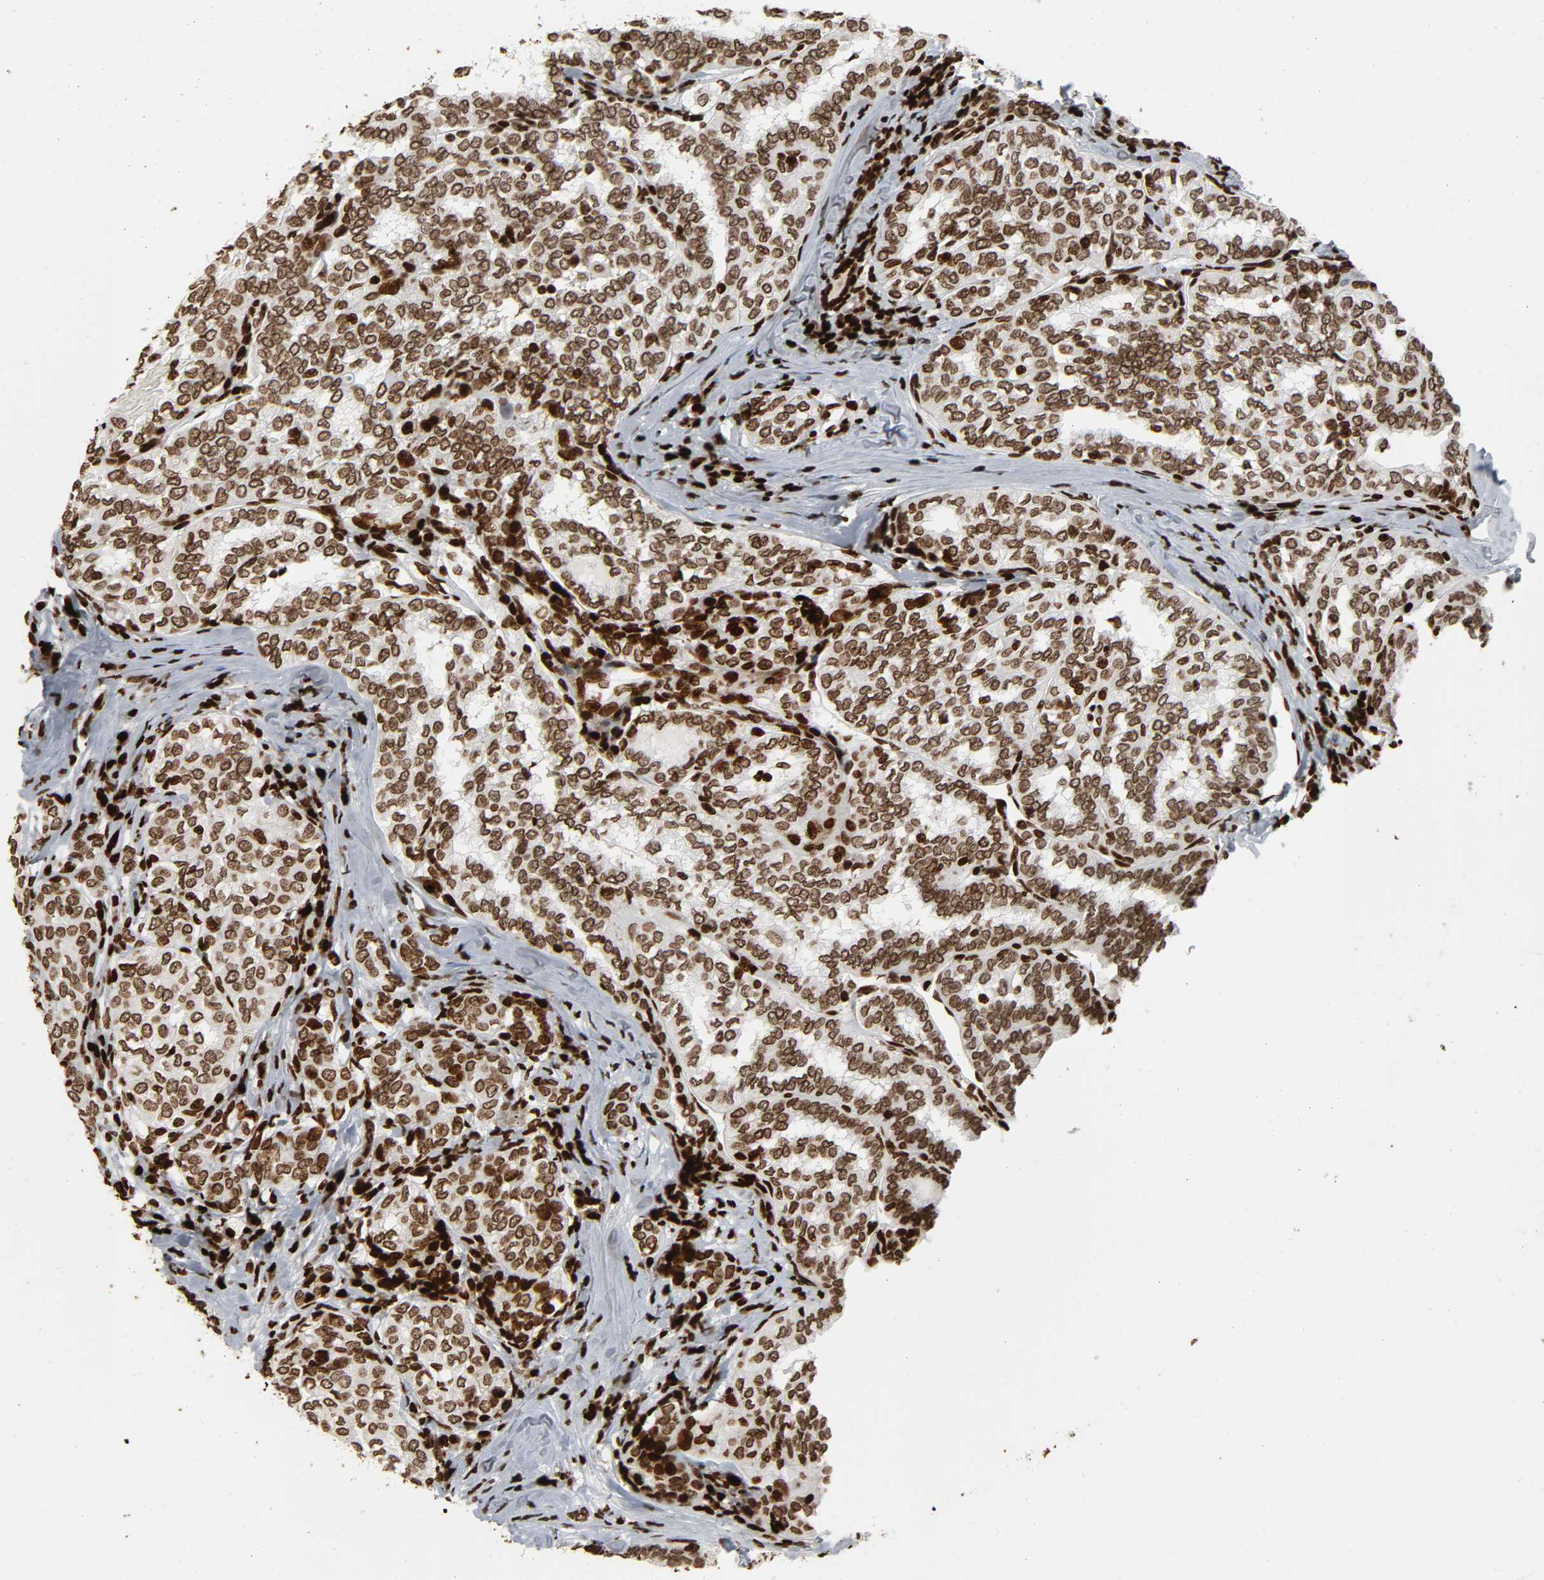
{"staining": {"intensity": "strong", "quantity": ">75%", "location": "nuclear"}, "tissue": "thyroid cancer", "cell_type": "Tumor cells", "image_type": "cancer", "snomed": [{"axis": "morphology", "description": "Papillary adenocarcinoma, NOS"}, {"axis": "topography", "description": "Thyroid gland"}], "caption": "IHC image of neoplastic tissue: human thyroid cancer stained using immunohistochemistry (IHC) shows high levels of strong protein expression localized specifically in the nuclear of tumor cells, appearing as a nuclear brown color.", "gene": "RXRA", "patient": {"sex": "female", "age": 30}}